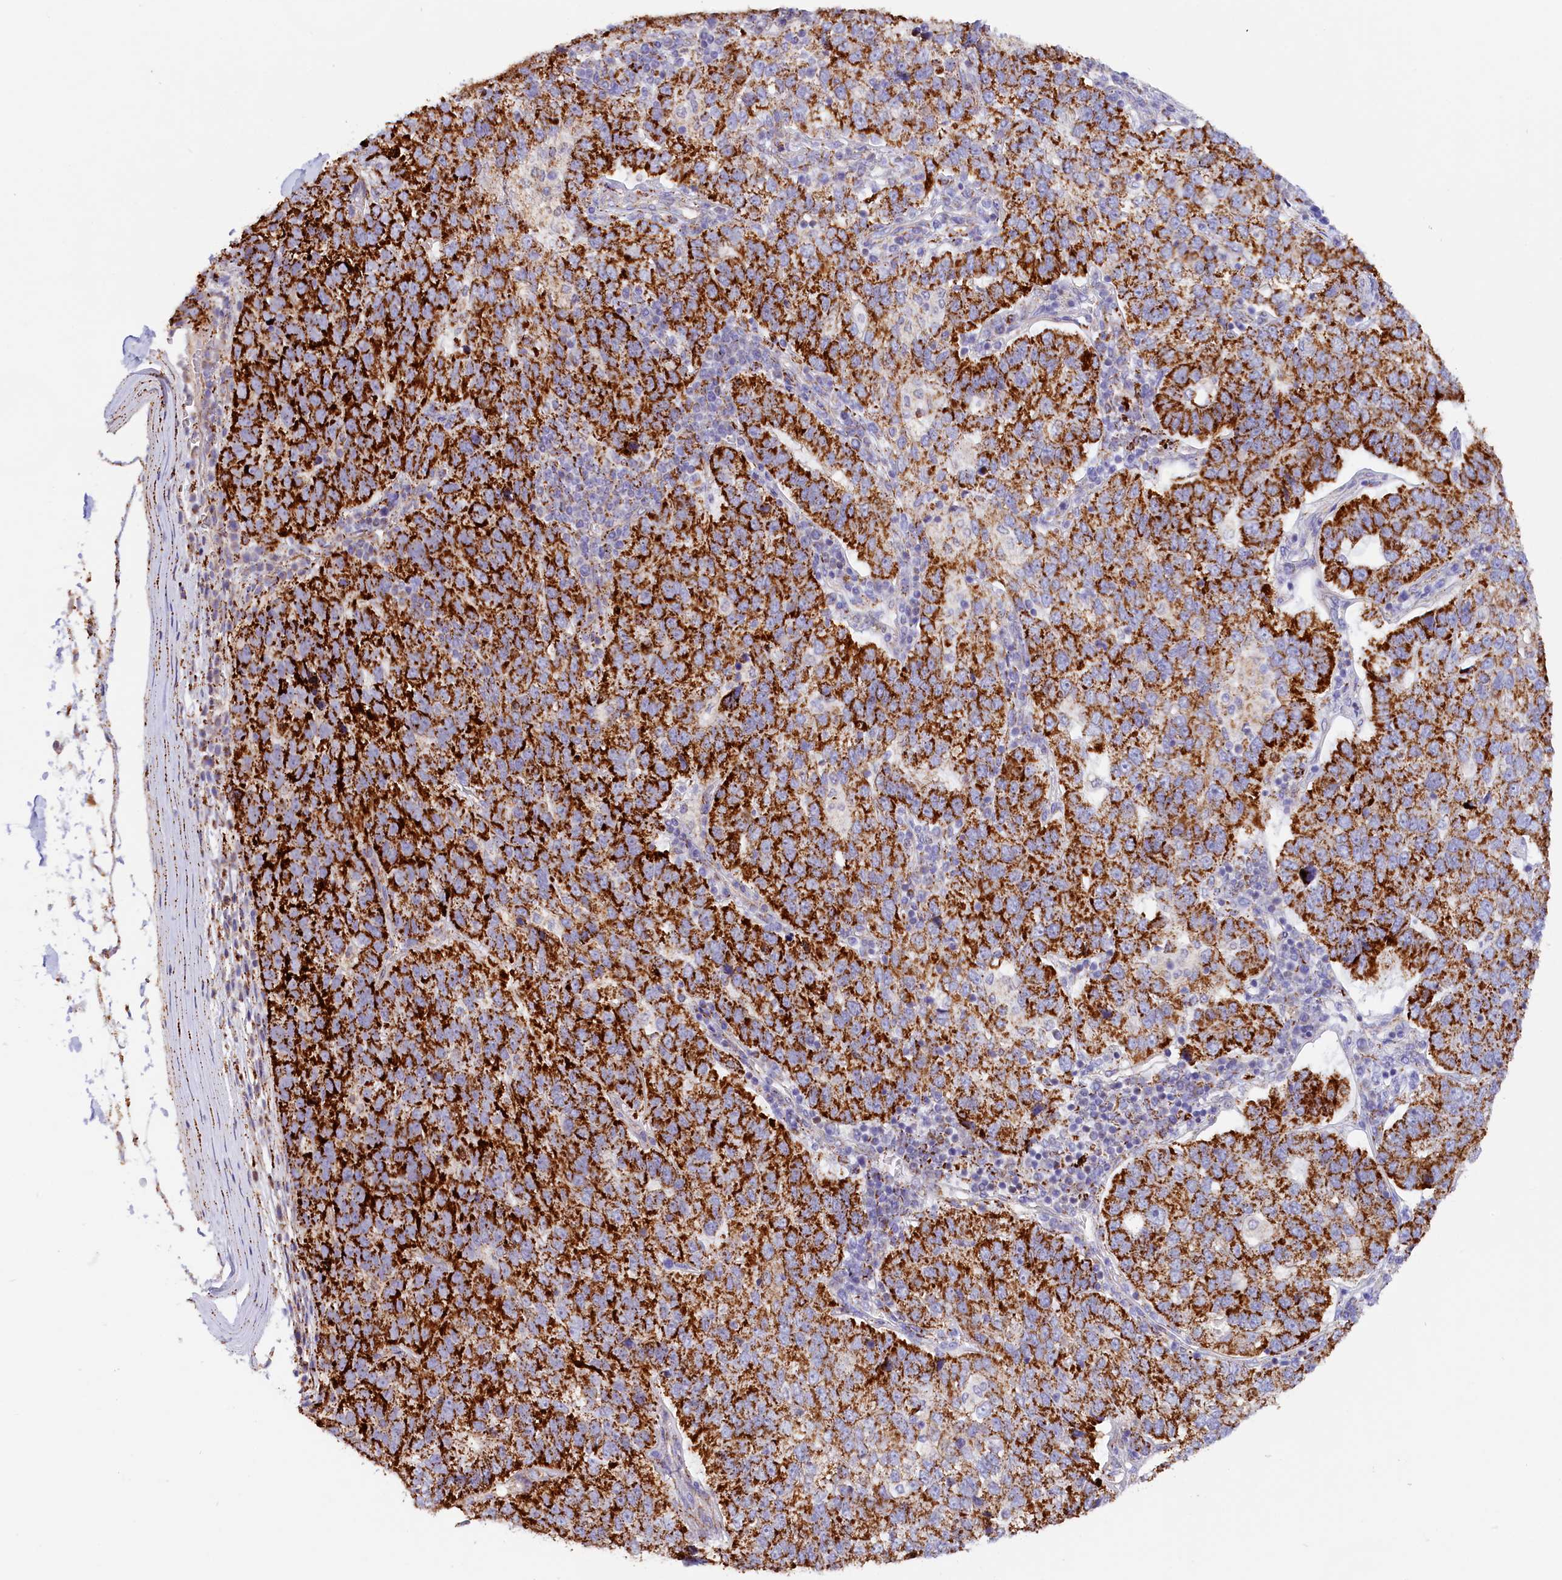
{"staining": {"intensity": "strong", "quantity": ">75%", "location": "cytoplasmic/membranous"}, "tissue": "pancreatic cancer", "cell_type": "Tumor cells", "image_type": "cancer", "snomed": [{"axis": "morphology", "description": "Adenocarcinoma, NOS"}, {"axis": "topography", "description": "Pancreas"}], "caption": "Protein staining demonstrates strong cytoplasmic/membranous expression in about >75% of tumor cells in adenocarcinoma (pancreatic).", "gene": "AKTIP", "patient": {"sex": "female", "age": 61}}